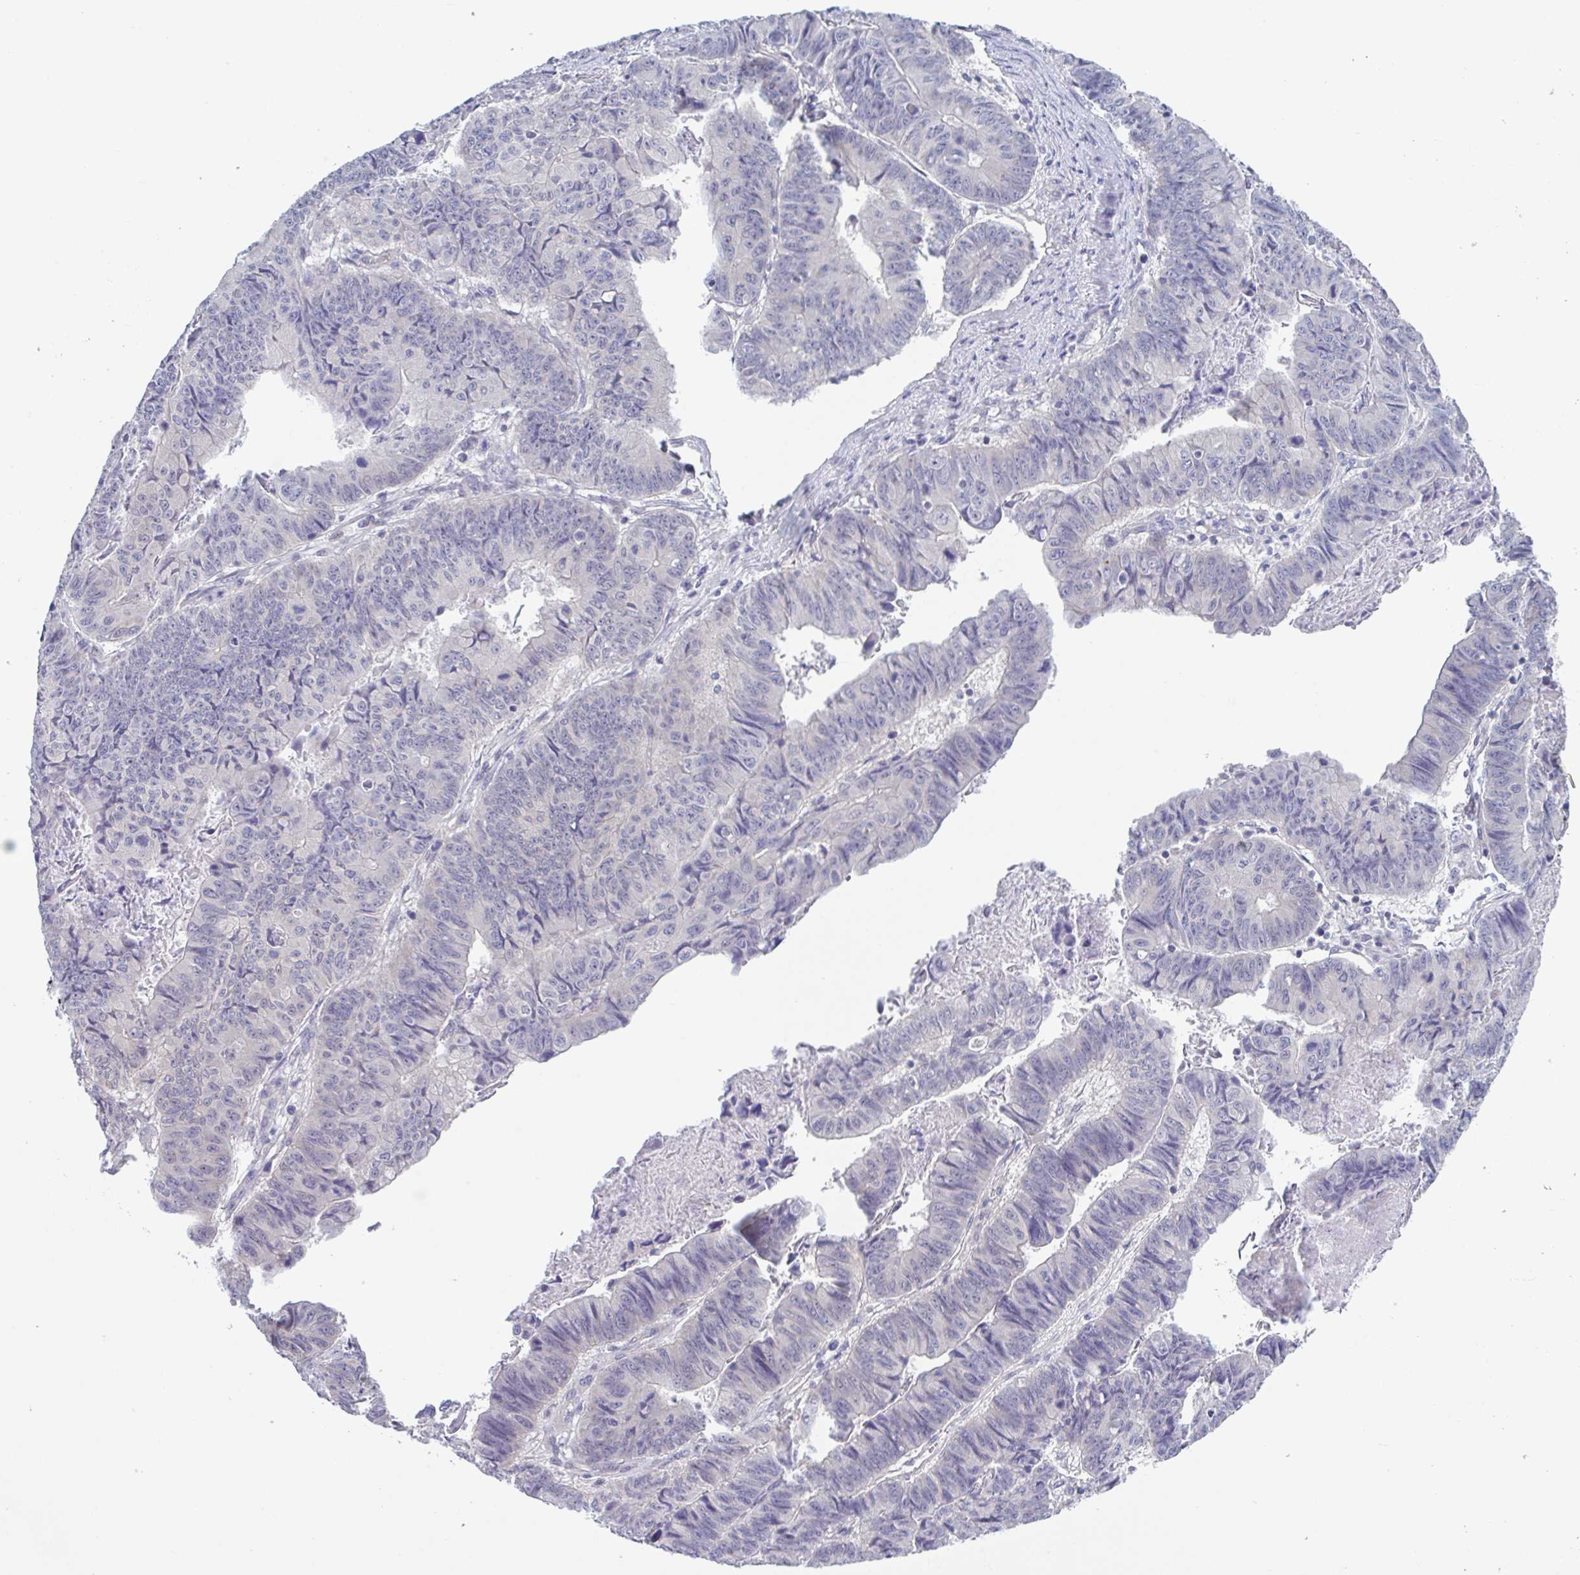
{"staining": {"intensity": "negative", "quantity": "none", "location": "none"}, "tissue": "stomach cancer", "cell_type": "Tumor cells", "image_type": "cancer", "snomed": [{"axis": "morphology", "description": "Adenocarcinoma, NOS"}, {"axis": "topography", "description": "Stomach, lower"}], "caption": "This is an IHC micrograph of adenocarcinoma (stomach). There is no positivity in tumor cells.", "gene": "UBE2Q1", "patient": {"sex": "male", "age": 77}}